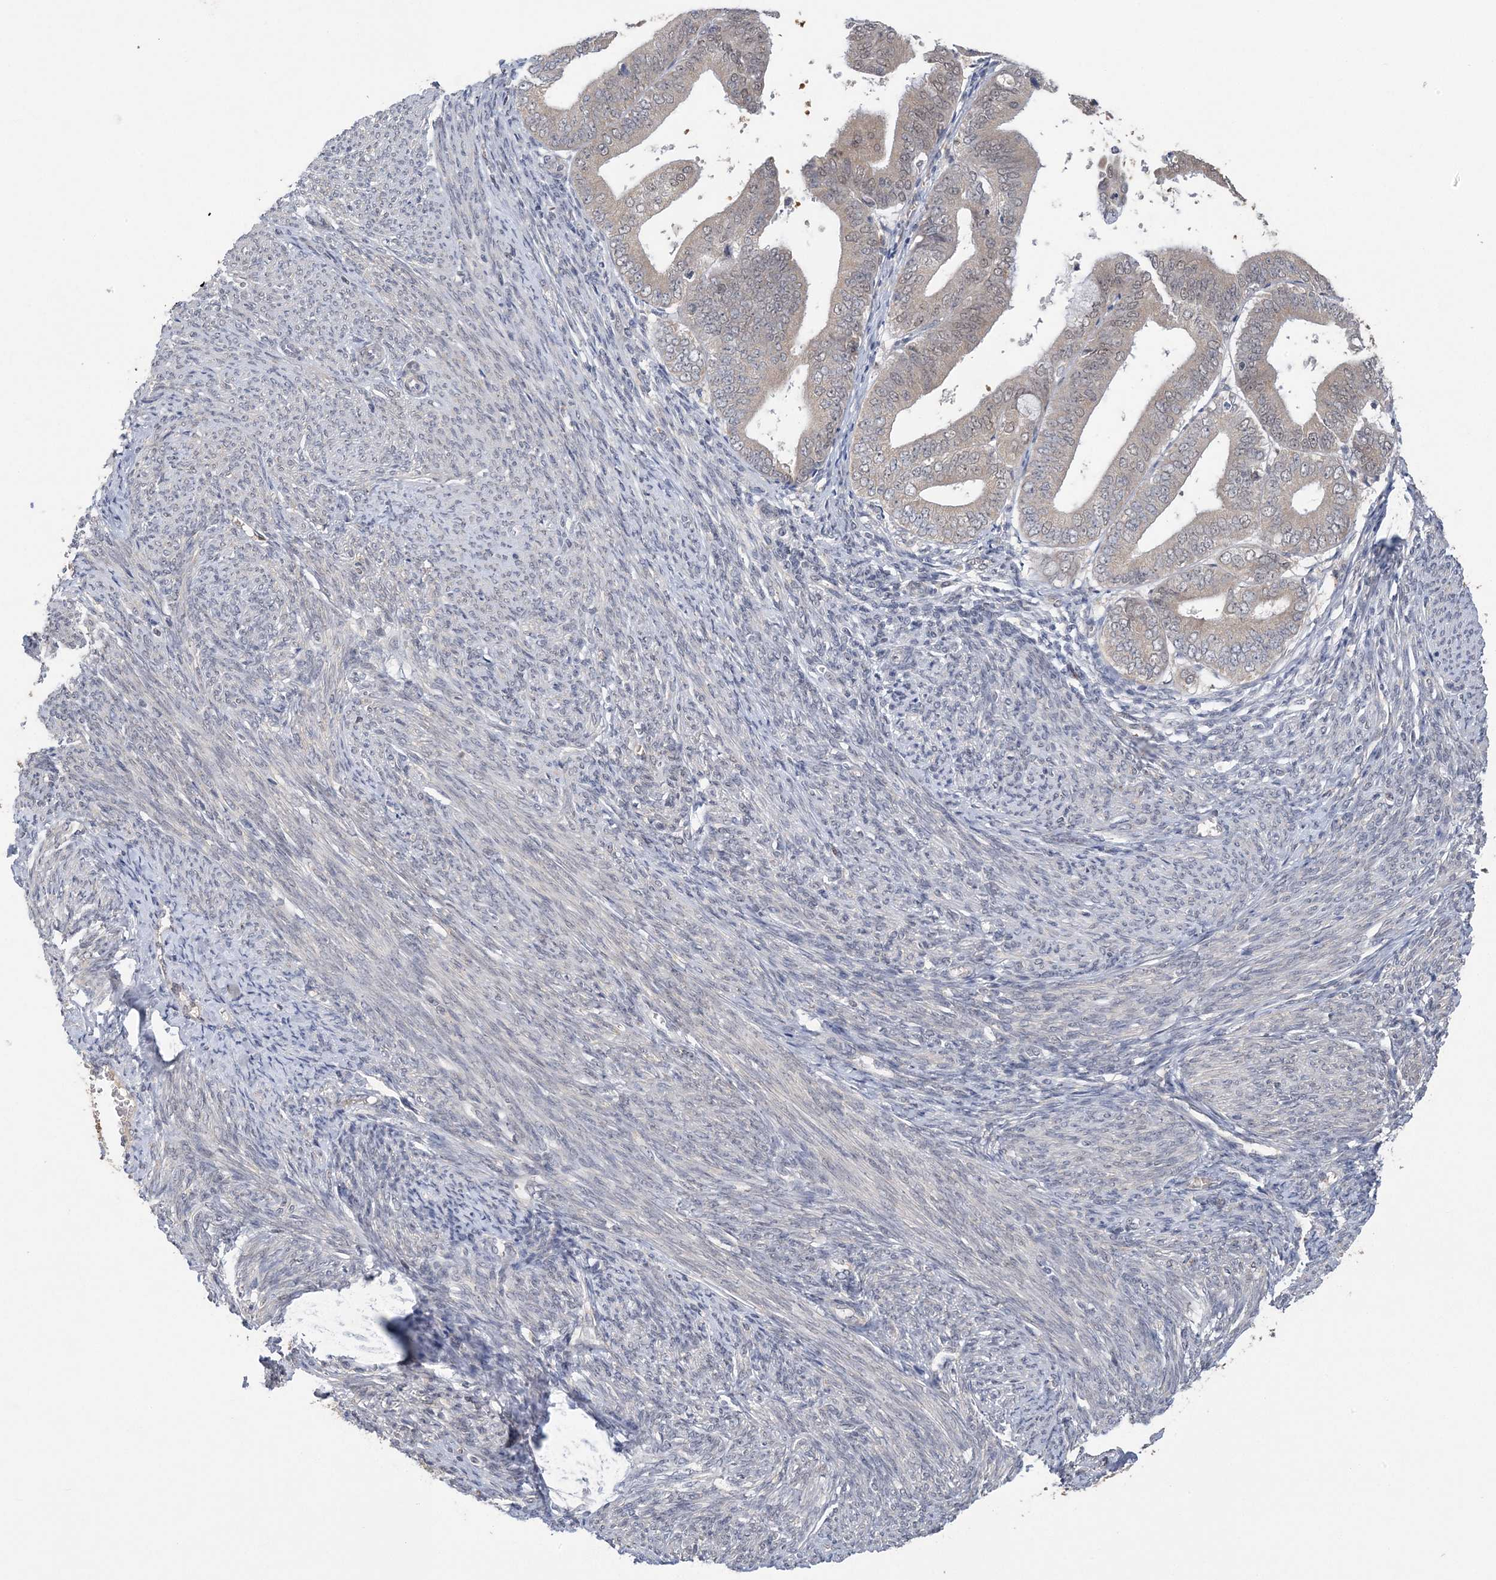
{"staining": {"intensity": "weak", "quantity": "<25%", "location": "nuclear"}, "tissue": "endometrial cancer", "cell_type": "Tumor cells", "image_type": "cancer", "snomed": [{"axis": "morphology", "description": "Adenocarcinoma, NOS"}, {"axis": "topography", "description": "Endometrium"}], "caption": "Photomicrograph shows no protein expression in tumor cells of adenocarcinoma (endometrial) tissue.", "gene": "ZBTB7A", "patient": {"sex": "female", "age": 63}}